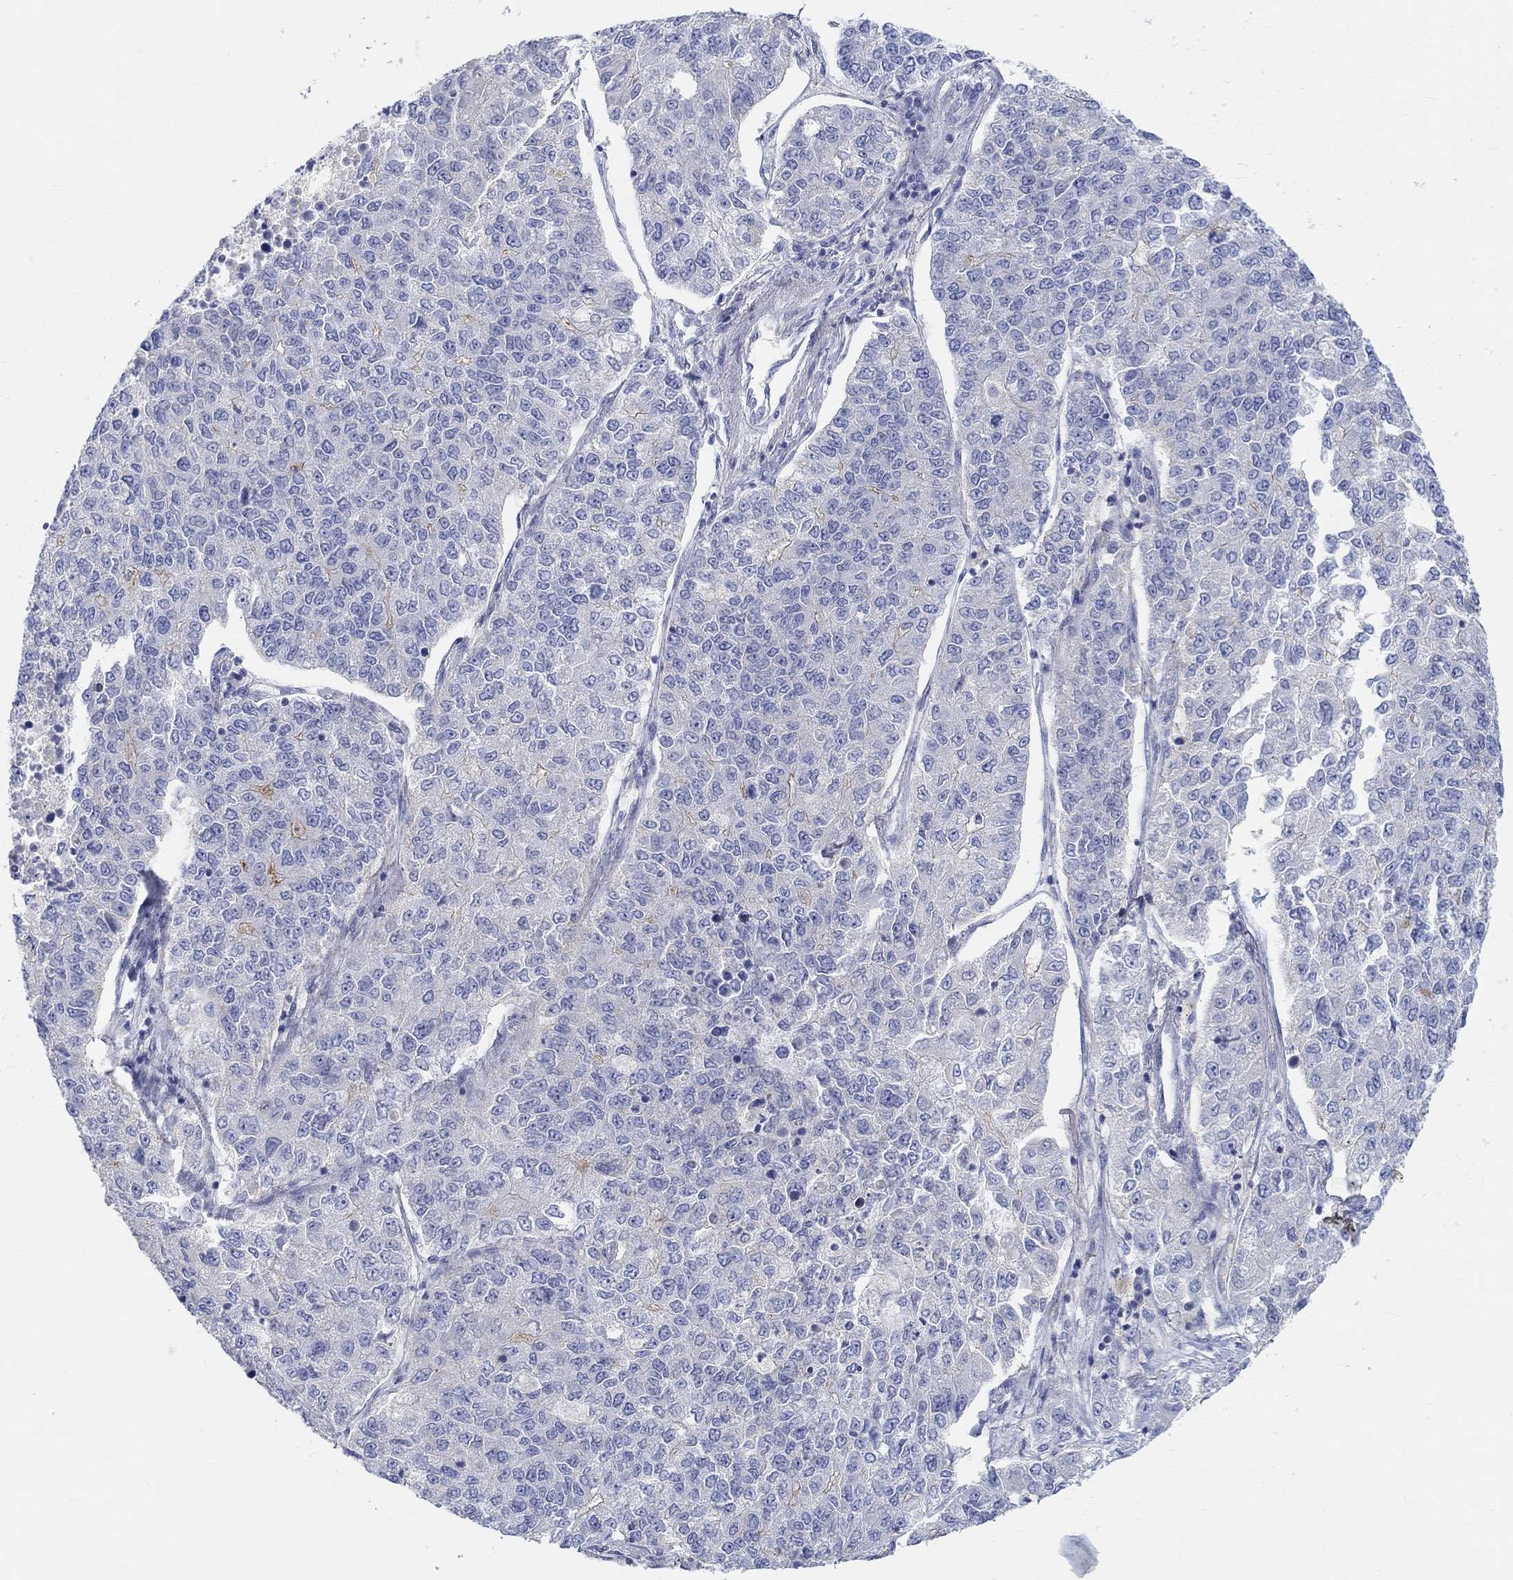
{"staining": {"intensity": "weak", "quantity": "<25%", "location": "cytoplasmic/membranous"}, "tissue": "lung cancer", "cell_type": "Tumor cells", "image_type": "cancer", "snomed": [{"axis": "morphology", "description": "Adenocarcinoma, NOS"}, {"axis": "topography", "description": "Lung"}], "caption": "This is an immunohistochemistry (IHC) histopathology image of human adenocarcinoma (lung). There is no staining in tumor cells.", "gene": "NAV3", "patient": {"sex": "male", "age": 49}}